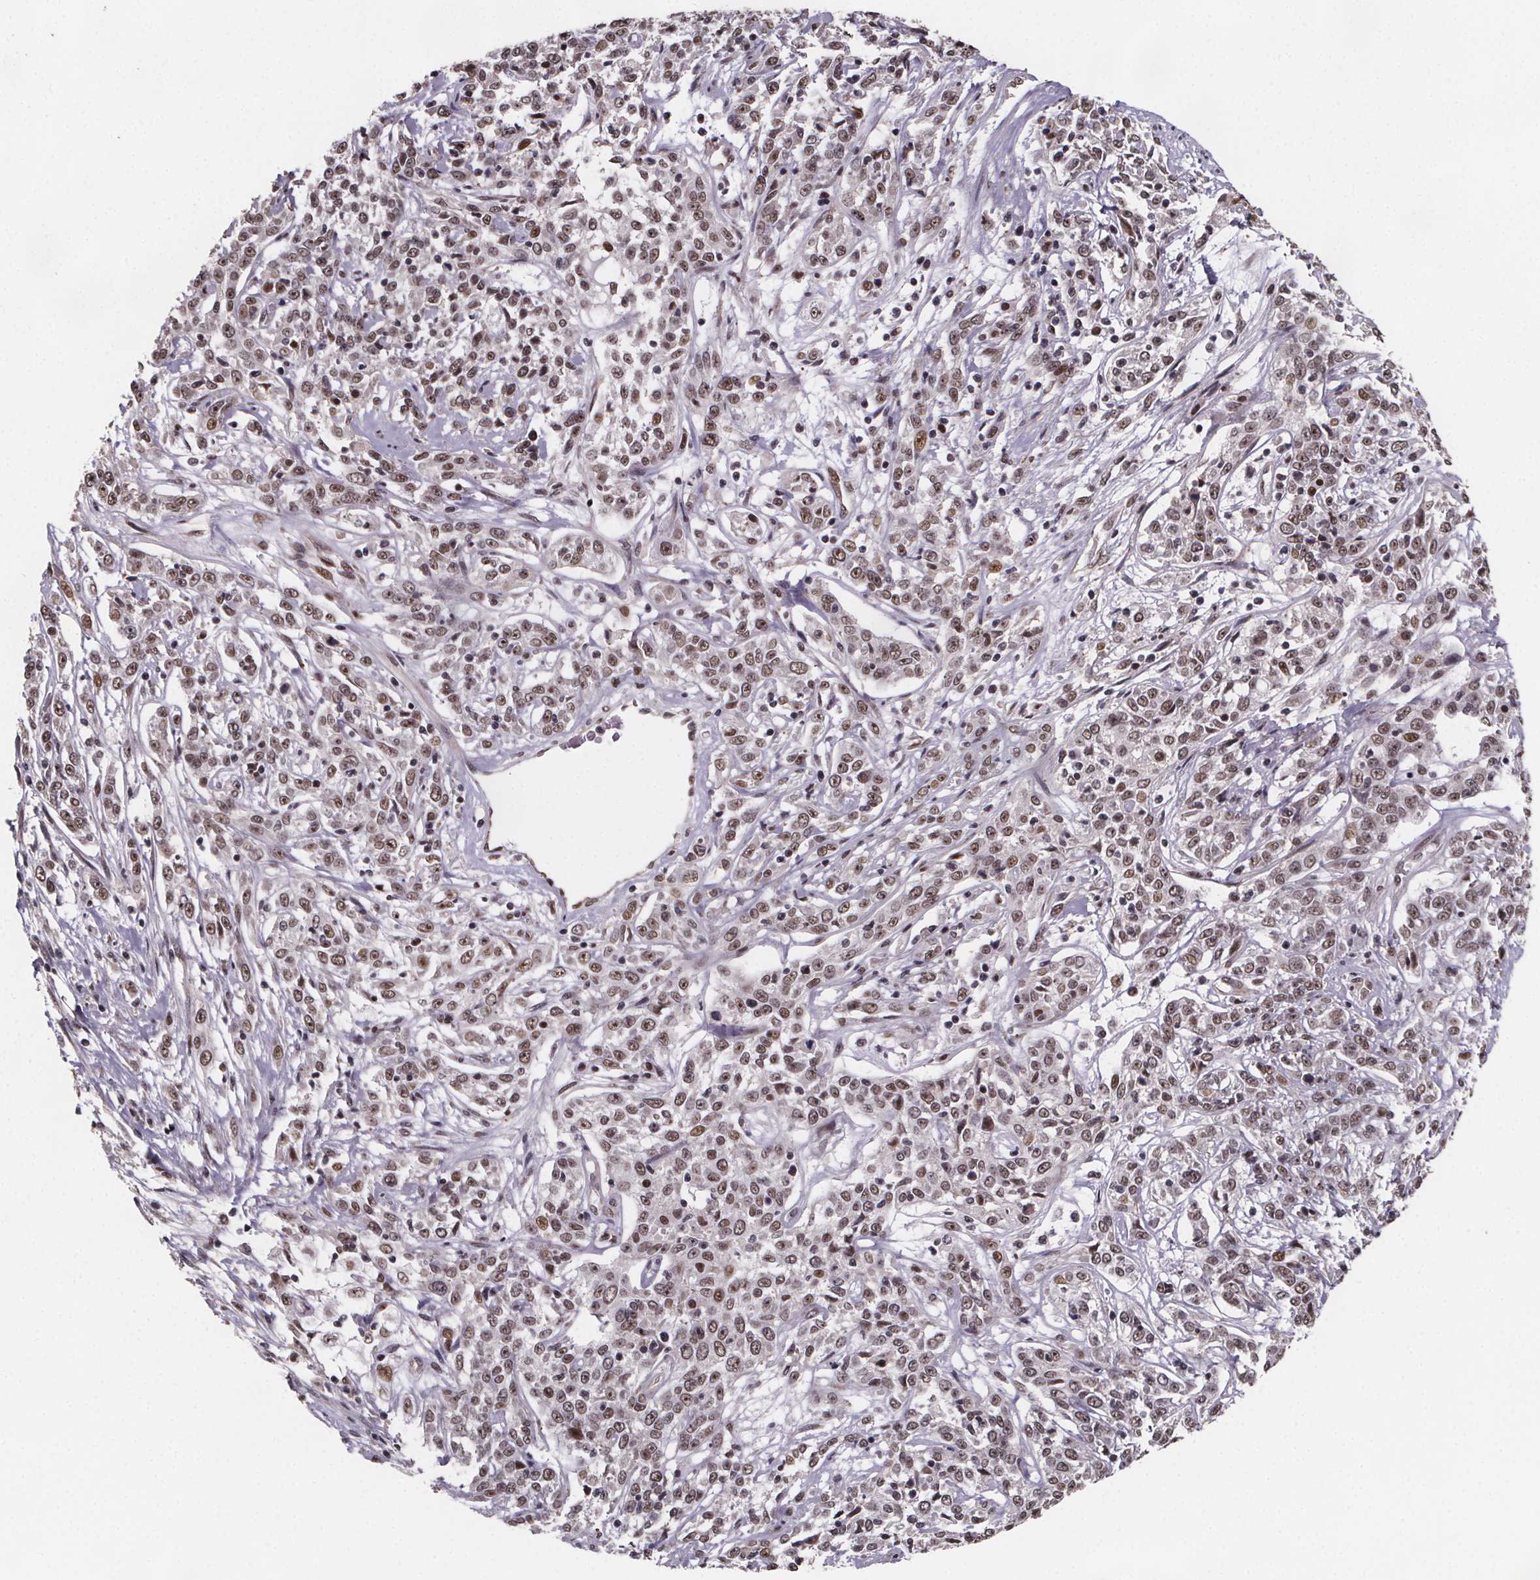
{"staining": {"intensity": "moderate", "quantity": ">75%", "location": "nuclear"}, "tissue": "cervical cancer", "cell_type": "Tumor cells", "image_type": "cancer", "snomed": [{"axis": "morphology", "description": "Adenocarcinoma, NOS"}, {"axis": "topography", "description": "Cervix"}], "caption": "Protein staining of cervical cancer tissue shows moderate nuclear staining in approximately >75% of tumor cells.", "gene": "U2SURP", "patient": {"sex": "female", "age": 40}}